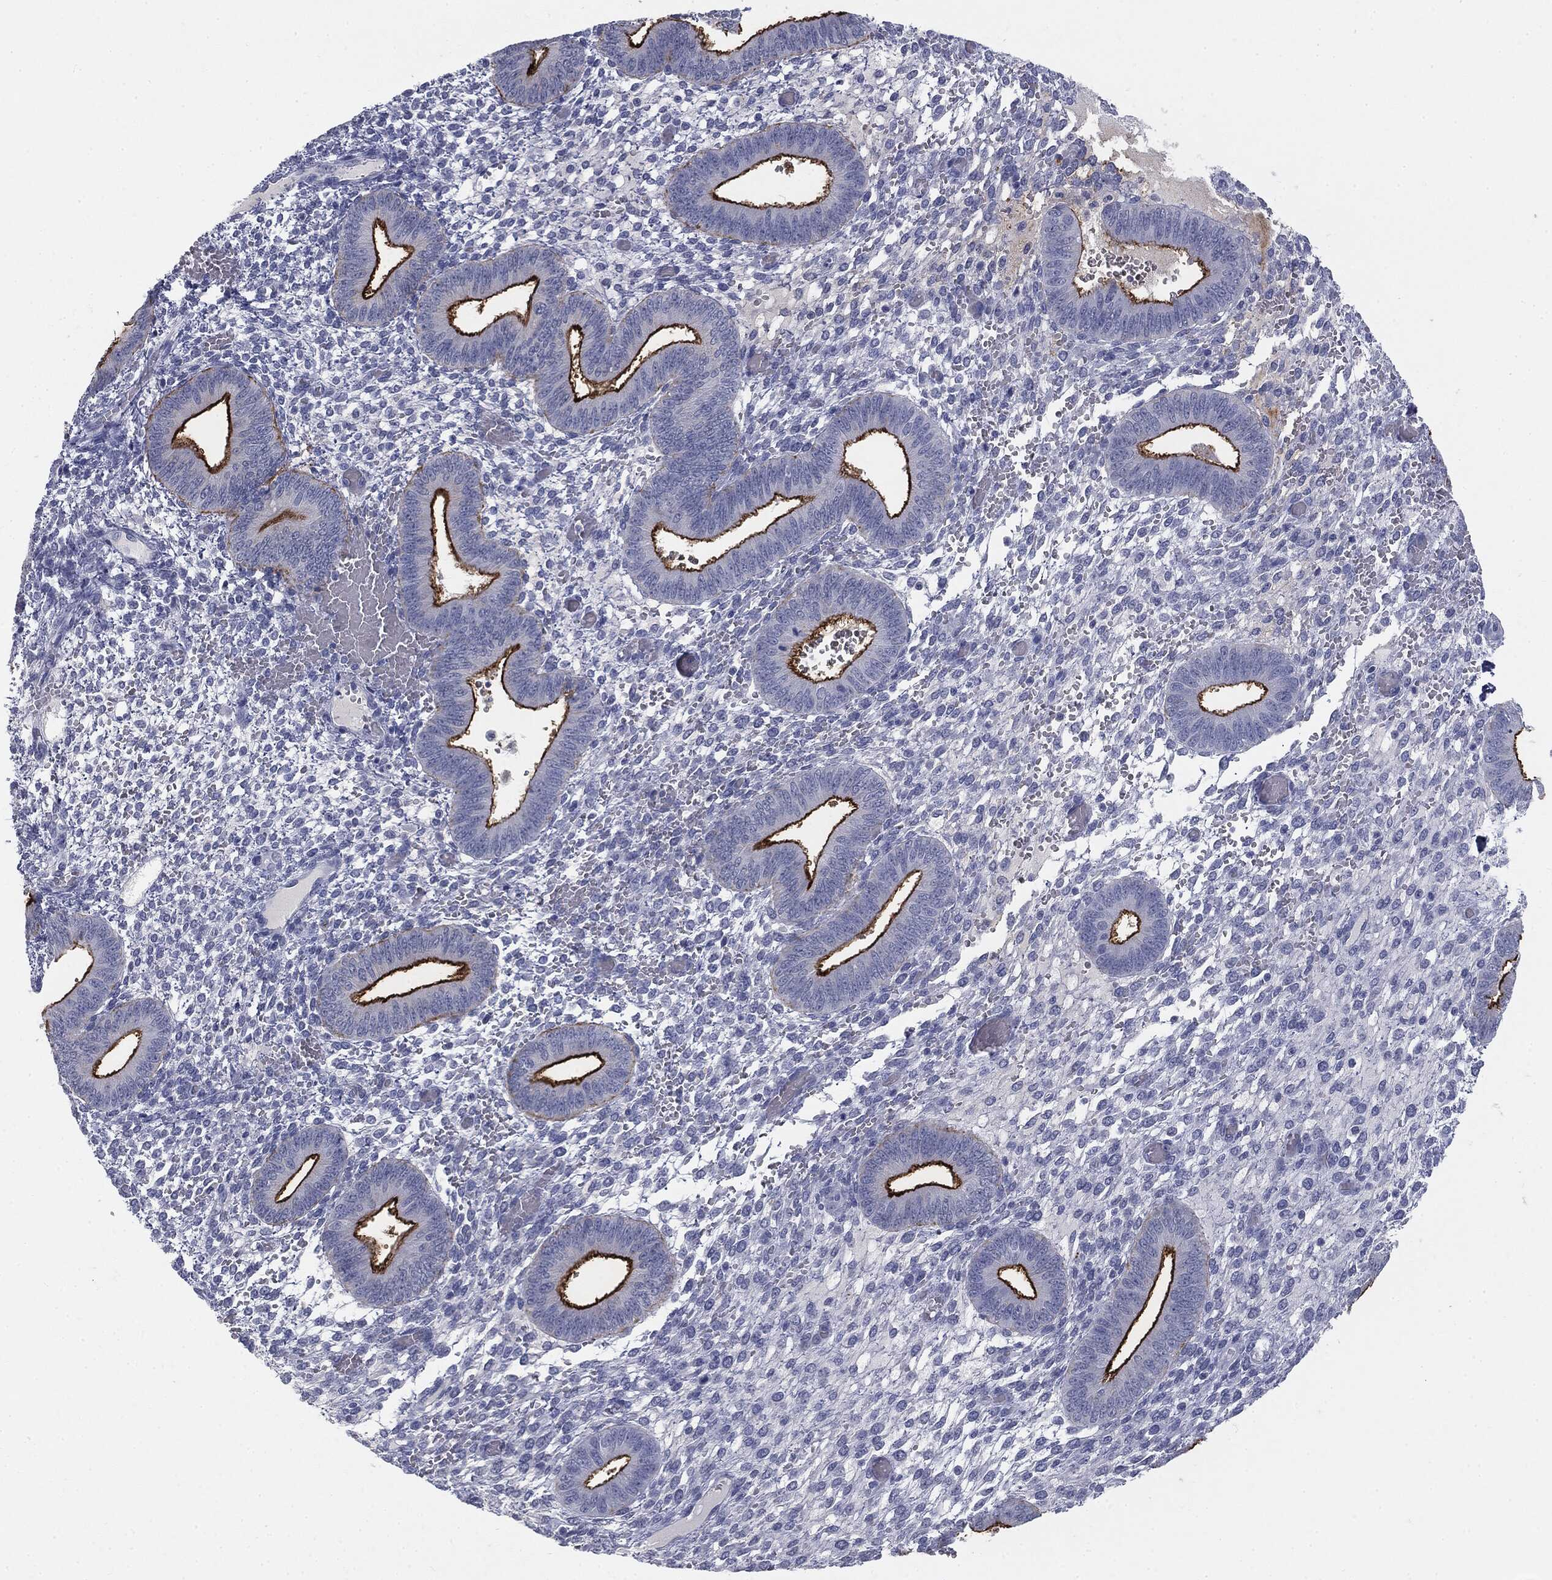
{"staining": {"intensity": "negative", "quantity": "none", "location": "none"}, "tissue": "endometrium", "cell_type": "Cells in endometrial stroma", "image_type": "normal", "snomed": [{"axis": "morphology", "description": "Normal tissue, NOS"}, {"axis": "topography", "description": "Endometrium"}], "caption": "There is no significant positivity in cells in endometrial stroma of endometrium. (DAB (3,3'-diaminobenzidine) immunohistochemistry (IHC) visualized using brightfield microscopy, high magnification).", "gene": "MUC1", "patient": {"sex": "female", "age": 42}}